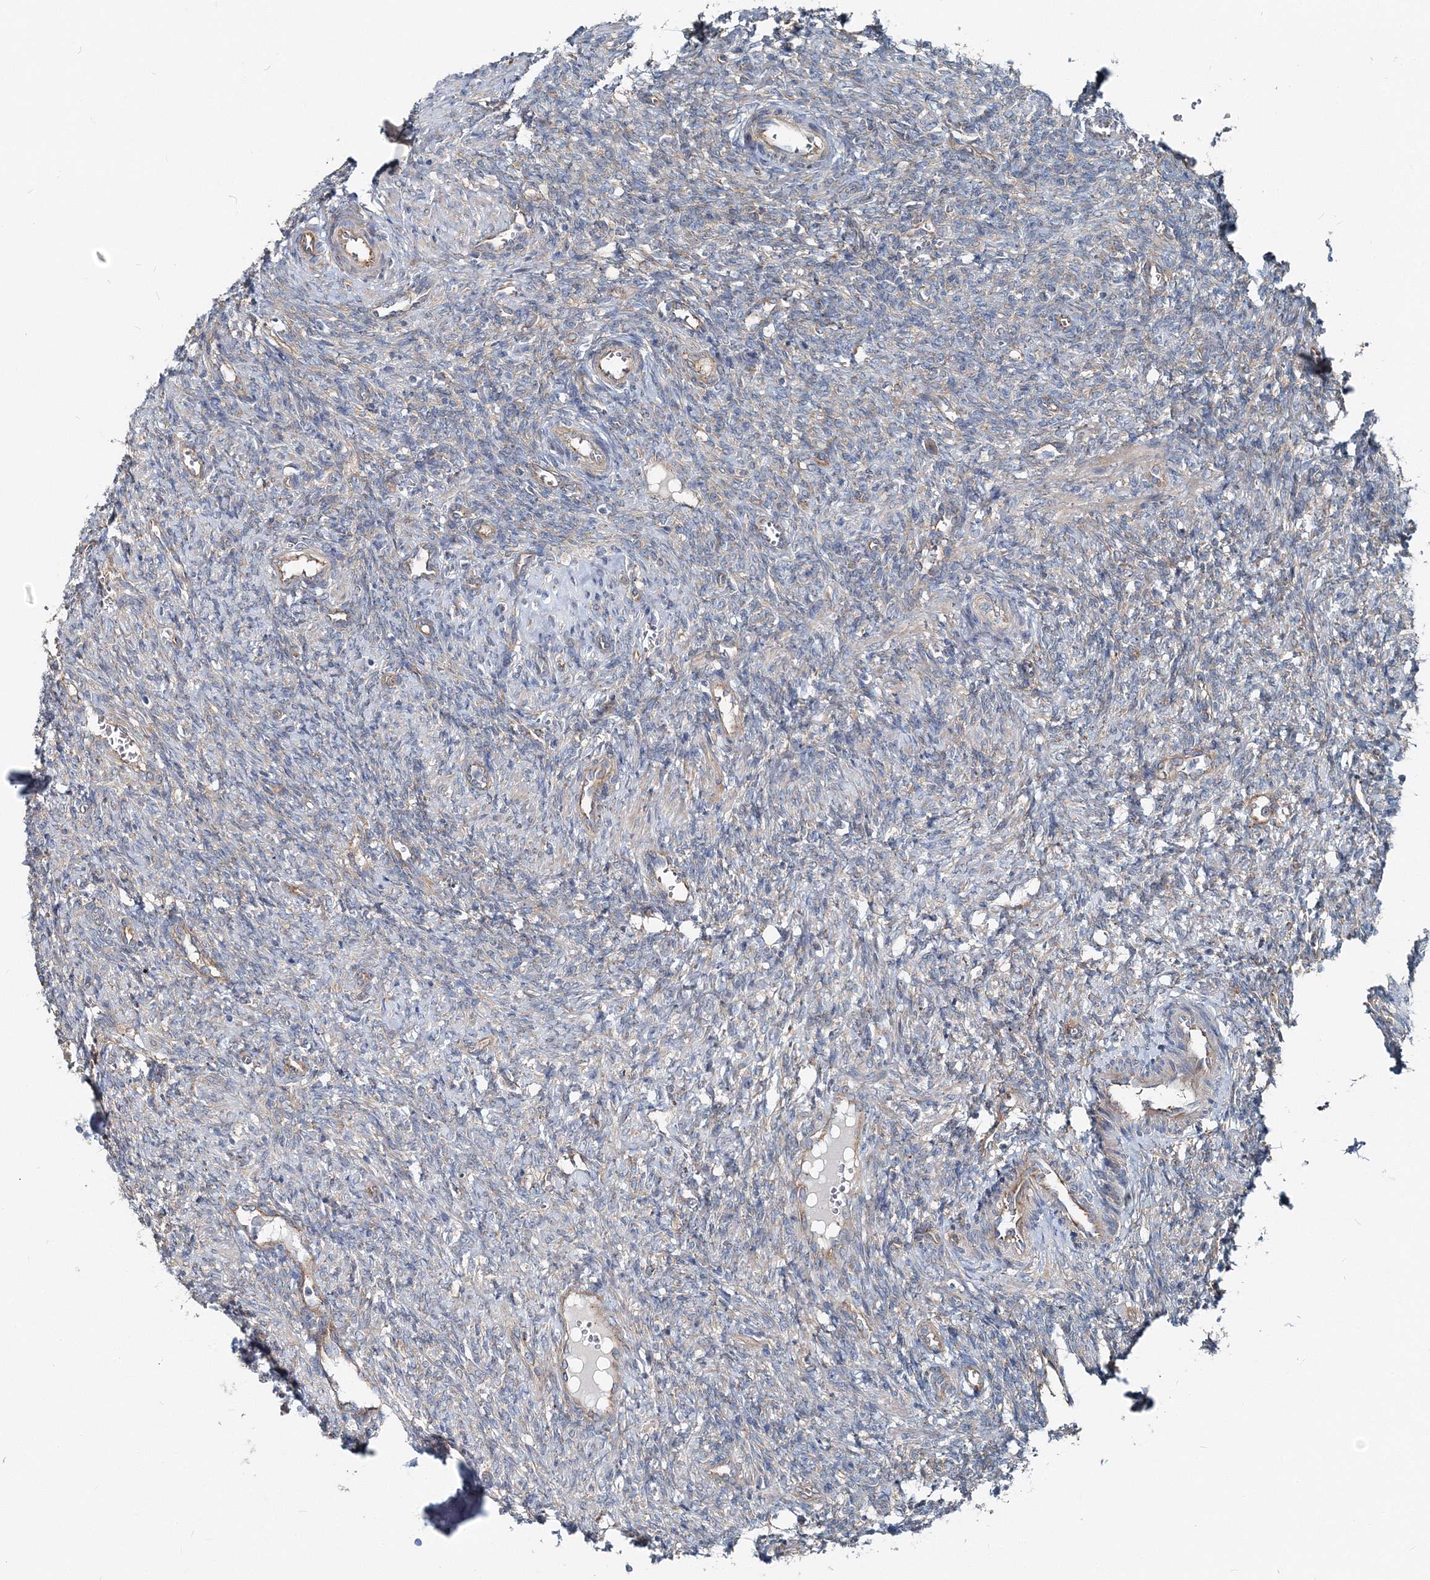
{"staining": {"intensity": "moderate", "quantity": ">75%", "location": "cytoplasmic/membranous"}, "tissue": "ovary", "cell_type": "Follicle cells", "image_type": "normal", "snomed": [{"axis": "morphology", "description": "Normal tissue, NOS"}, {"axis": "topography", "description": "Ovary"}], "caption": "A histopathology image showing moderate cytoplasmic/membranous expression in about >75% of follicle cells in unremarkable ovary, as visualized by brown immunohistochemical staining.", "gene": "MPHOSPH9", "patient": {"sex": "female", "age": 41}}